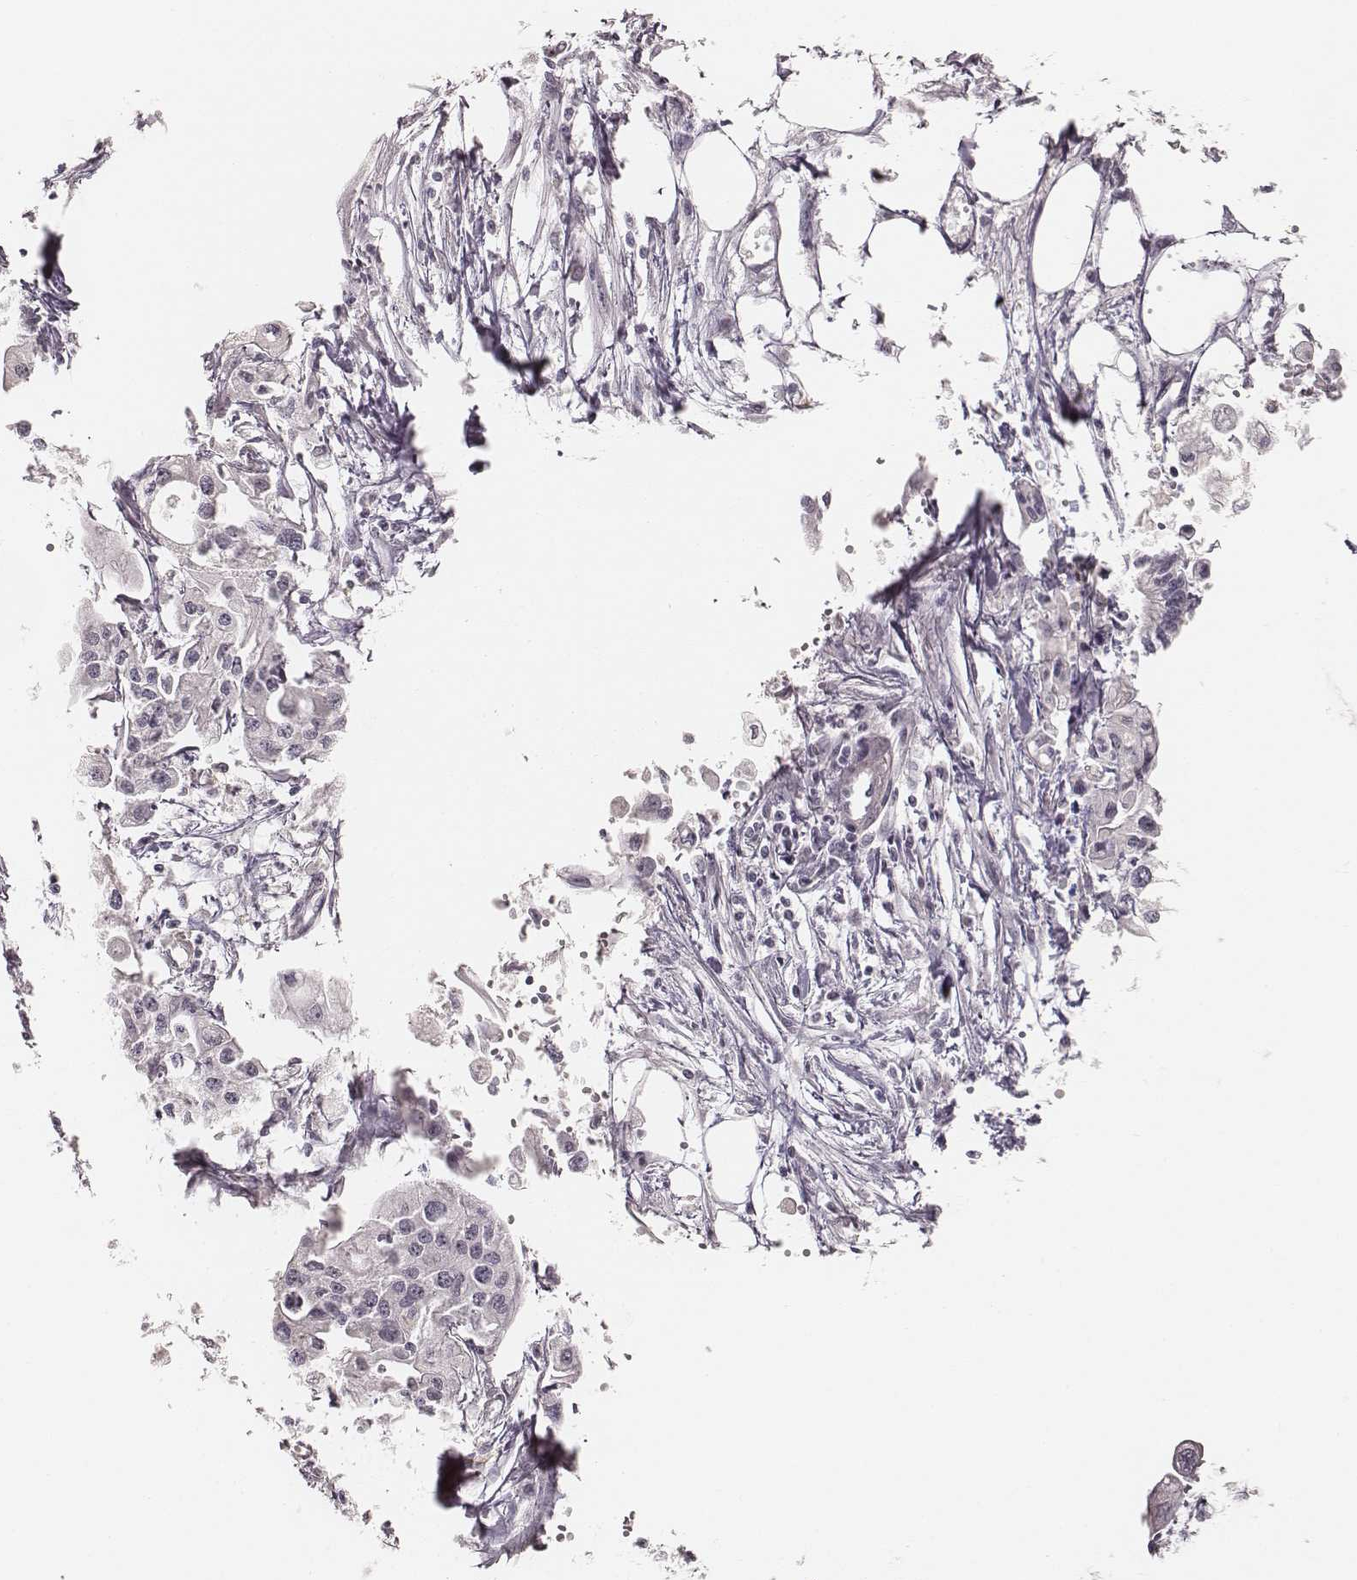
{"staining": {"intensity": "negative", "quantity": "none", "location": "none"}, "tissue": "pancreatic cancer", "cell_type": "Tumor cells", "image_type": "cancer", "snomed": [{"axis": "morphology", "description": "Adenocarcinoma, NOS"}, {"axis": "topography", "description": "Pancreas"}], "caption": "The immunohistochemistry (IHC) micrograph has no significant expression in tumor cells of pancreatic adenocarcinoma tissue.", "gene": "LY6K", "patient": {"sex": "male", "age": 70}}